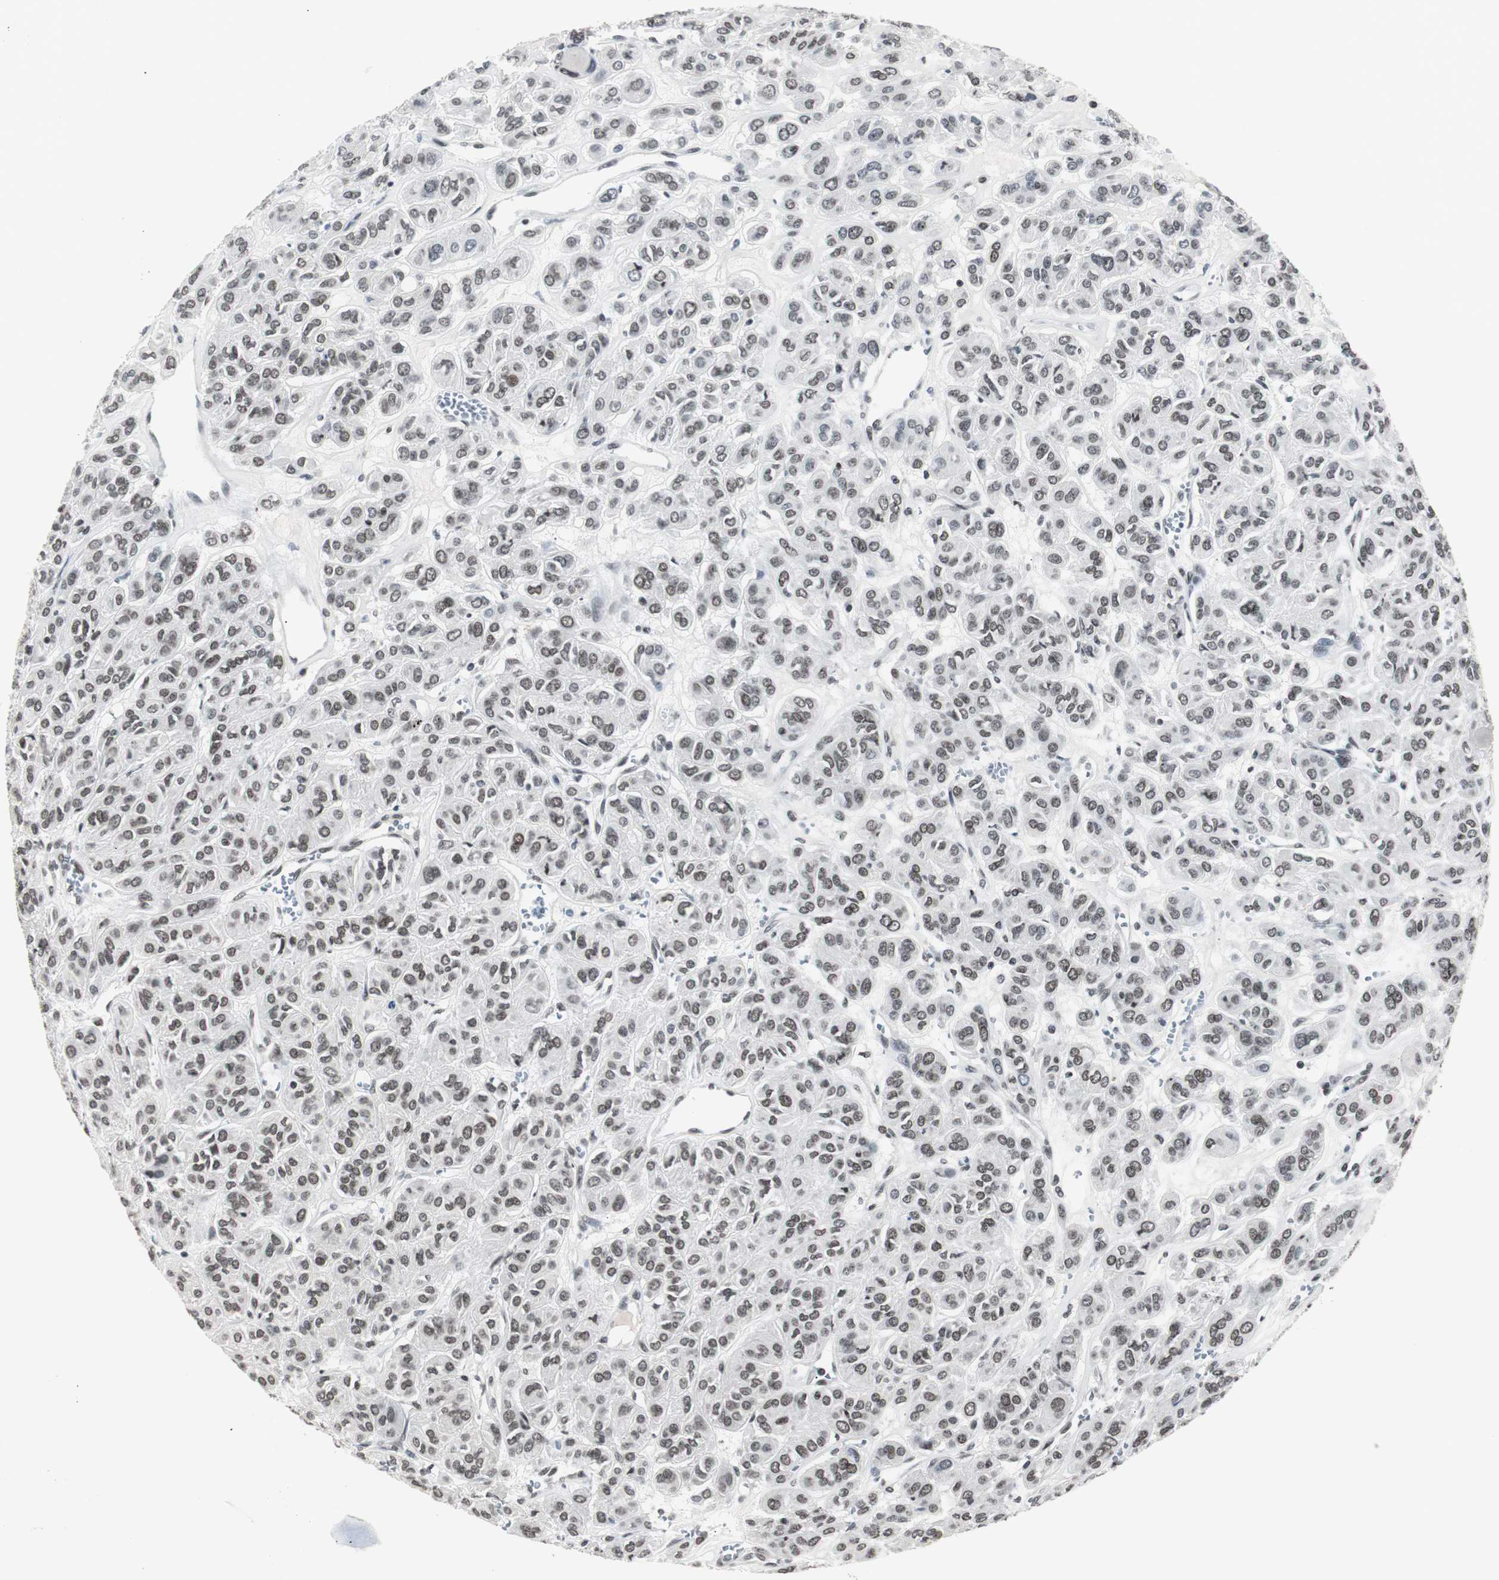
{"staining": {"intensity": "moderate", "quantity": ">75%", "location": "nuclear"}, "tissue": "thyroid cancer", "cell_type": "Tumor cells", "image_type": "cancer", "snomed": [{"axis": "morphology", "description": "Follicular adenoma carcinoma, NOS"}, {"axis": "topography", "description": "Thyroid gland"}], "caption": "Human follicular adenoma carcinoma (thyroid) stained with a brown dye exhibits moderate nuclear positive staining in approximately >75% of tumor cells.", "gene": "XRCC1", "patient": {"sex": "female", "age": 71}}